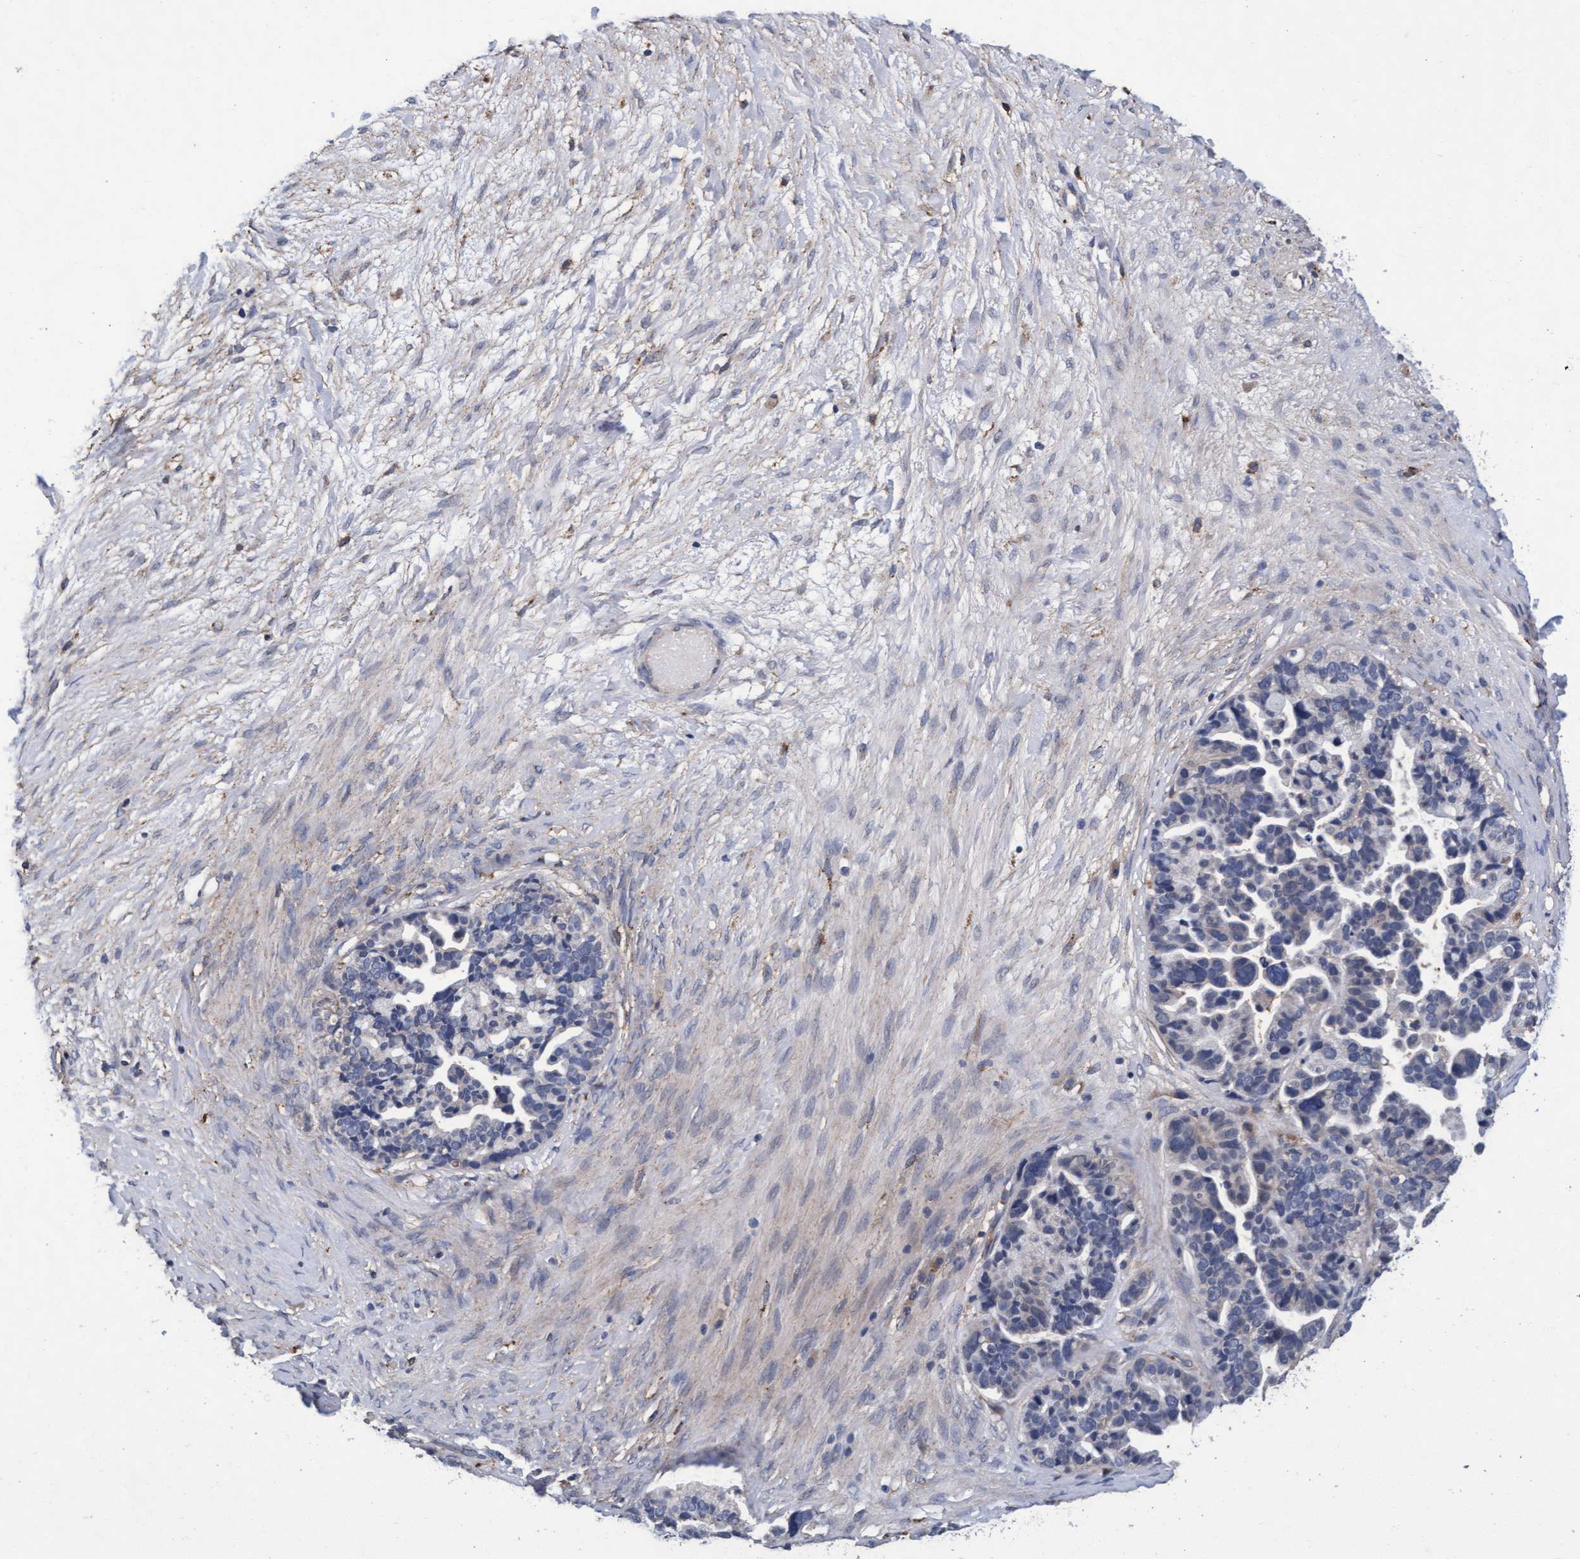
{"staining": {"intensity": "negative", "quantity": "none", "location": "none"}, "tissue": "ovarian cancer", "cell_type": "Tumor cells", "image_type": "cancer", "snomed": [{"axis": "morphology", "description": "Cystadenocarcinoma, serous, NOS"}, {"axis": "topography", "description": "Ovary"}], "caption": "Protein analysis of ovarian cancer exhibits no significant staining in tumor cells.", "gene": "CPQ", "patient": {"sex": "female", "age": 56}}